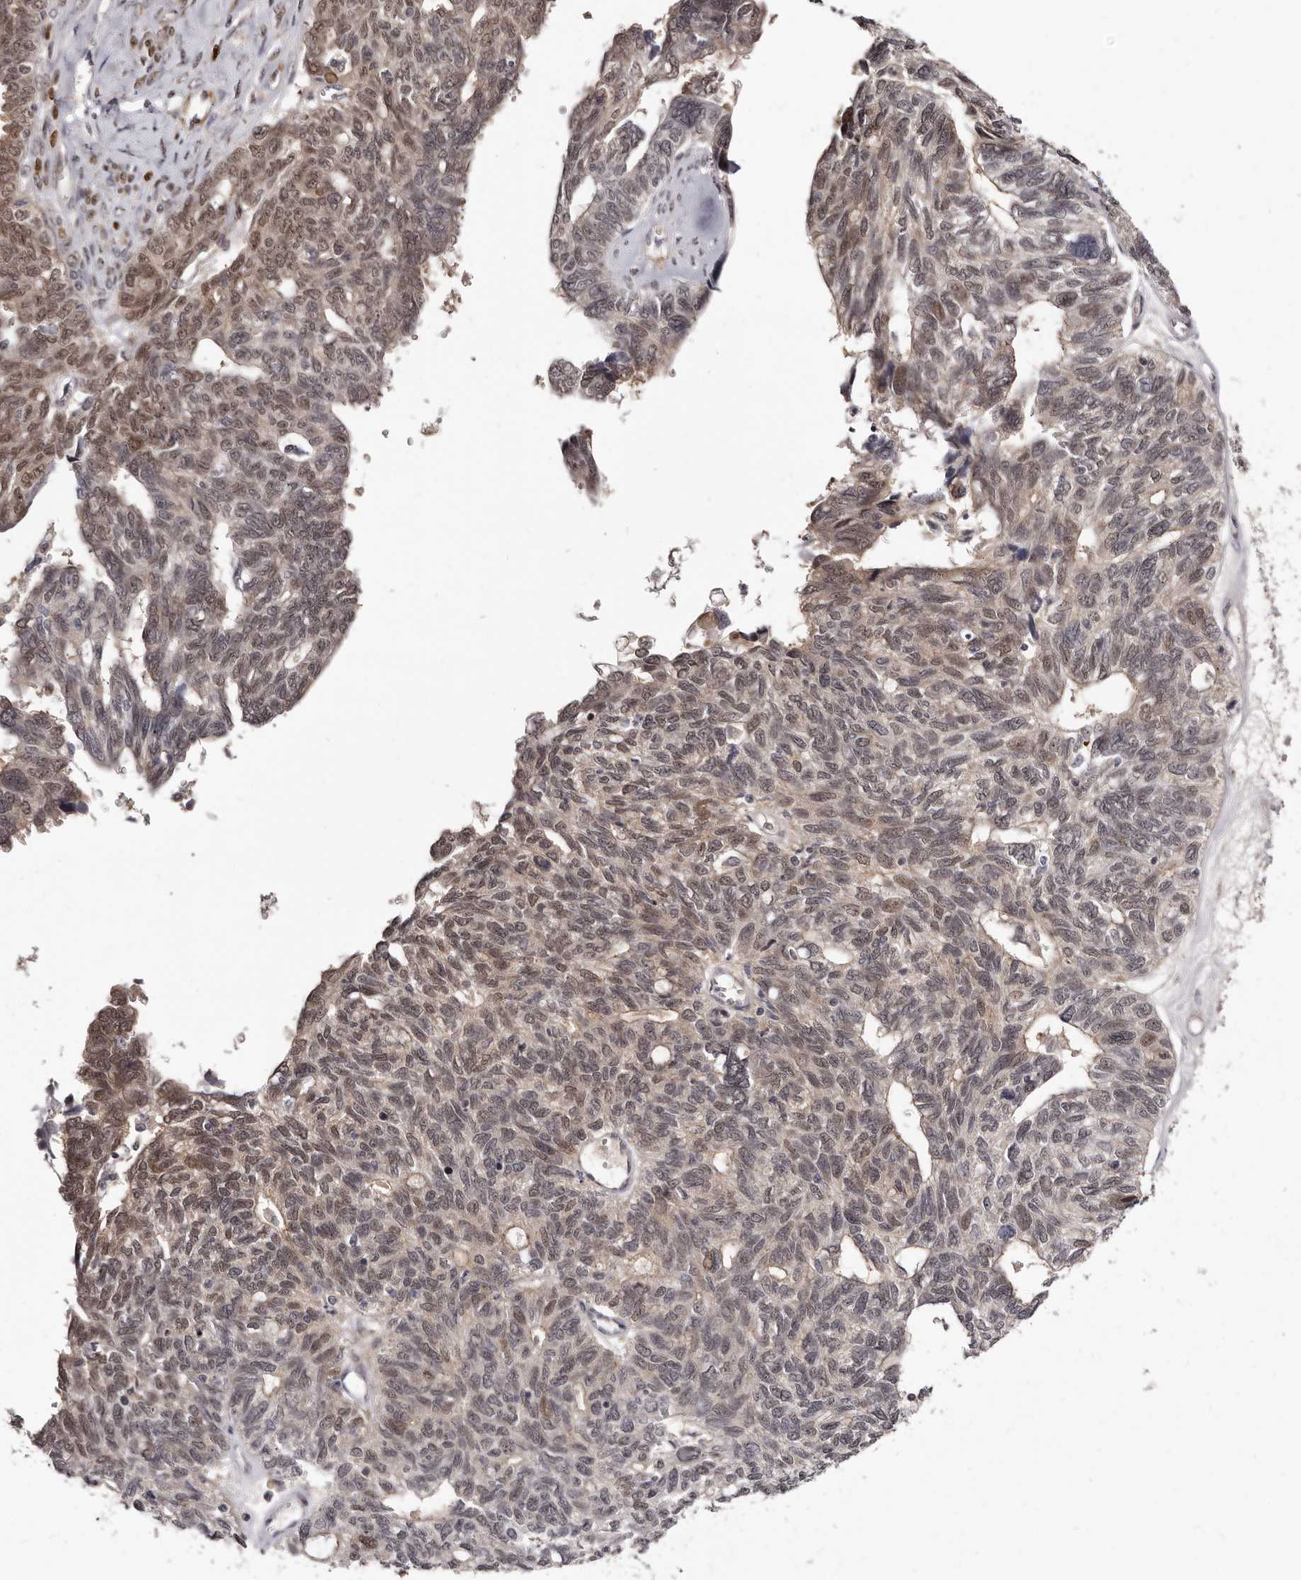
{"staining": {"intensity": "moderate", "quantity": ">75%", "location": "nuclear"}, "tissue": "ovarian cancer", "cell_type": "Tumor cells", "image_type": "cancer", "snomed": [{"axis": "morphology", "description": "Cystadenocarcinoma, serous, NOS"}, {"axis": "topography", "description": "Ovary"}], "caption": "Protein expression by immunohistochemistry (IHC) demonstrates moderate nuclear staining in approximately >75% of tumor cells in ovarian cancer (serous cystadenocarcinoma). (DAB IHC with brightfield microscopy, high magnification).", "gene": "PHF20L1", "patient": {"sex": "female", "age": 79}}